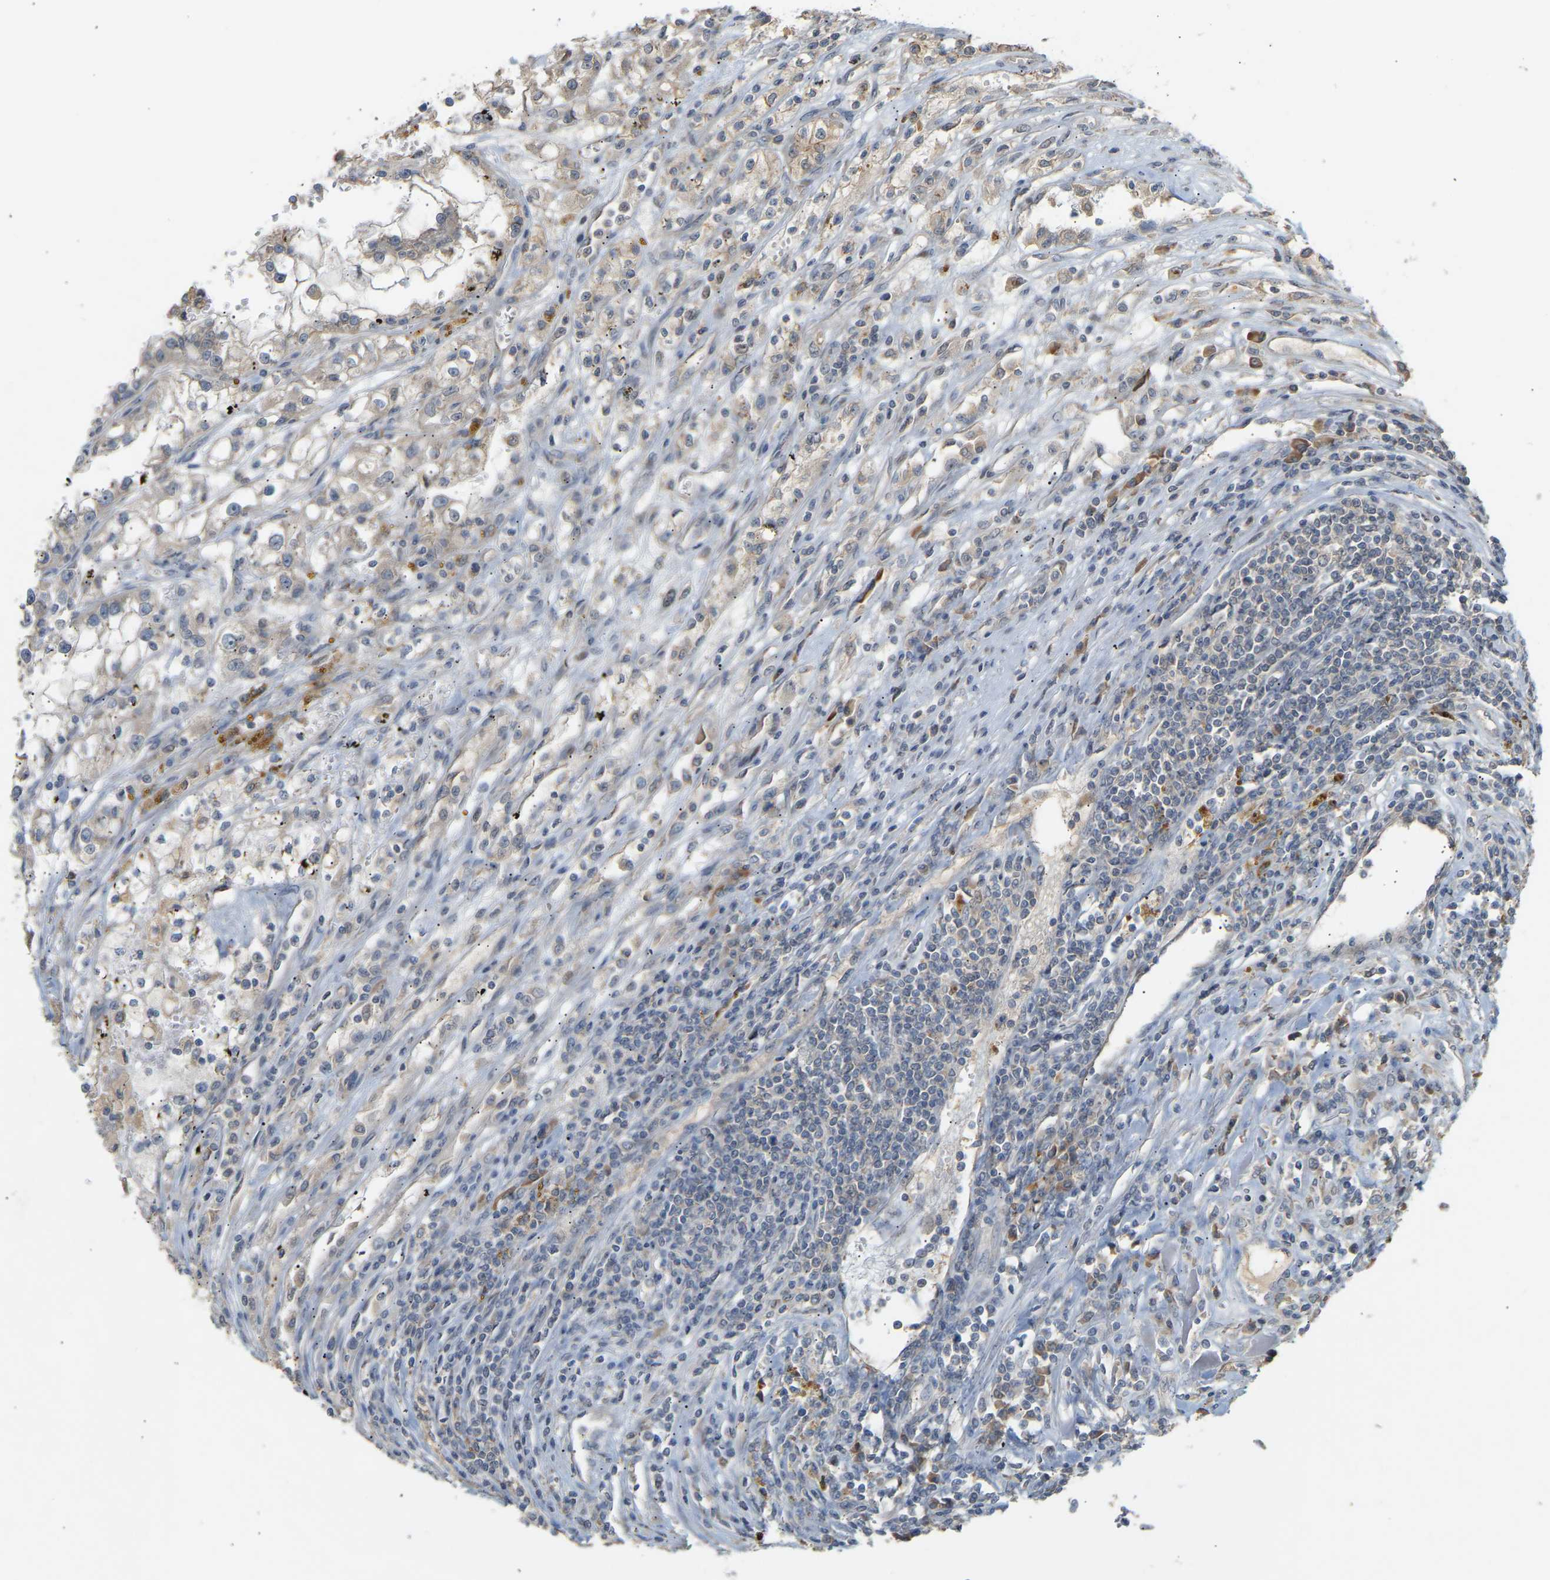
{"staining": {"intensity": "negative", "quantity": "none", "location": "none"}, "tissue": "renal cancer", "cell_type": "Tumor cells", "image_type": "cancer", "snomed": [{"axis": "morphology", "description": "Adenocarcinoma, NOS"}, {"axis": "topography", "description": "Kidney"}], "caption": "Tumor cells show no significant staining in renal adenocarcinoma.", "gene": "PTPN4", "patient": {"sex": "female", "age": 52}}